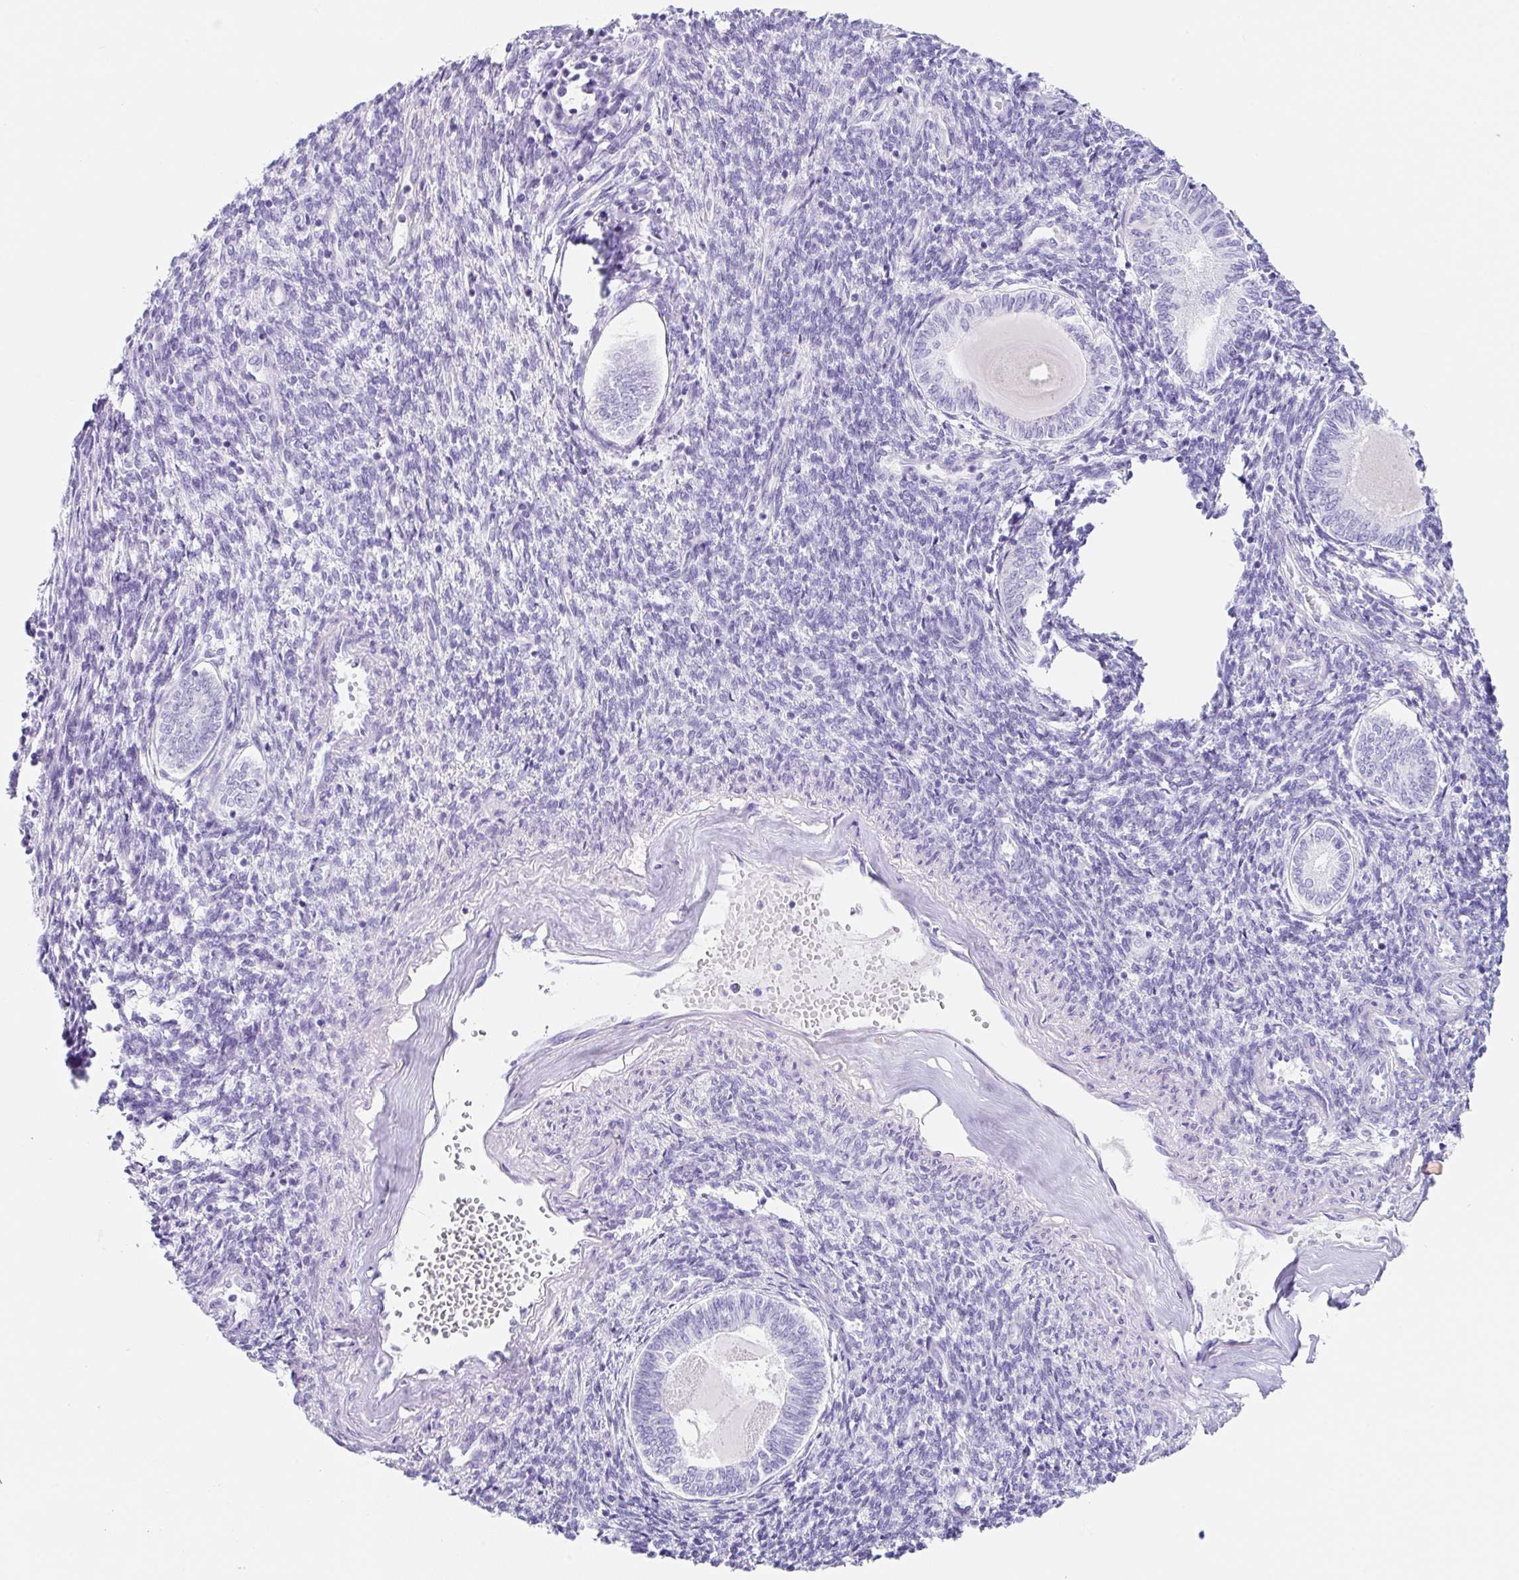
{"staining": {"intensity": "negative", "quantity": "none", "location": "none"}, "tissue": "endometrial cancer", "cell_type": "Tumor cells", "image_type": "cancer", "snomed": [{"axis": "morphology", "description": "Carcinoma, NOS"}, {"axis": "topography", "description": "Uterus"}], "caption": "DAB immunohistochemical staining of endometrial carcinoma exhibits no significant staining in tumor cells.", "gene": "CLDND2", "patient": {"sex": "female", "age": 76}}